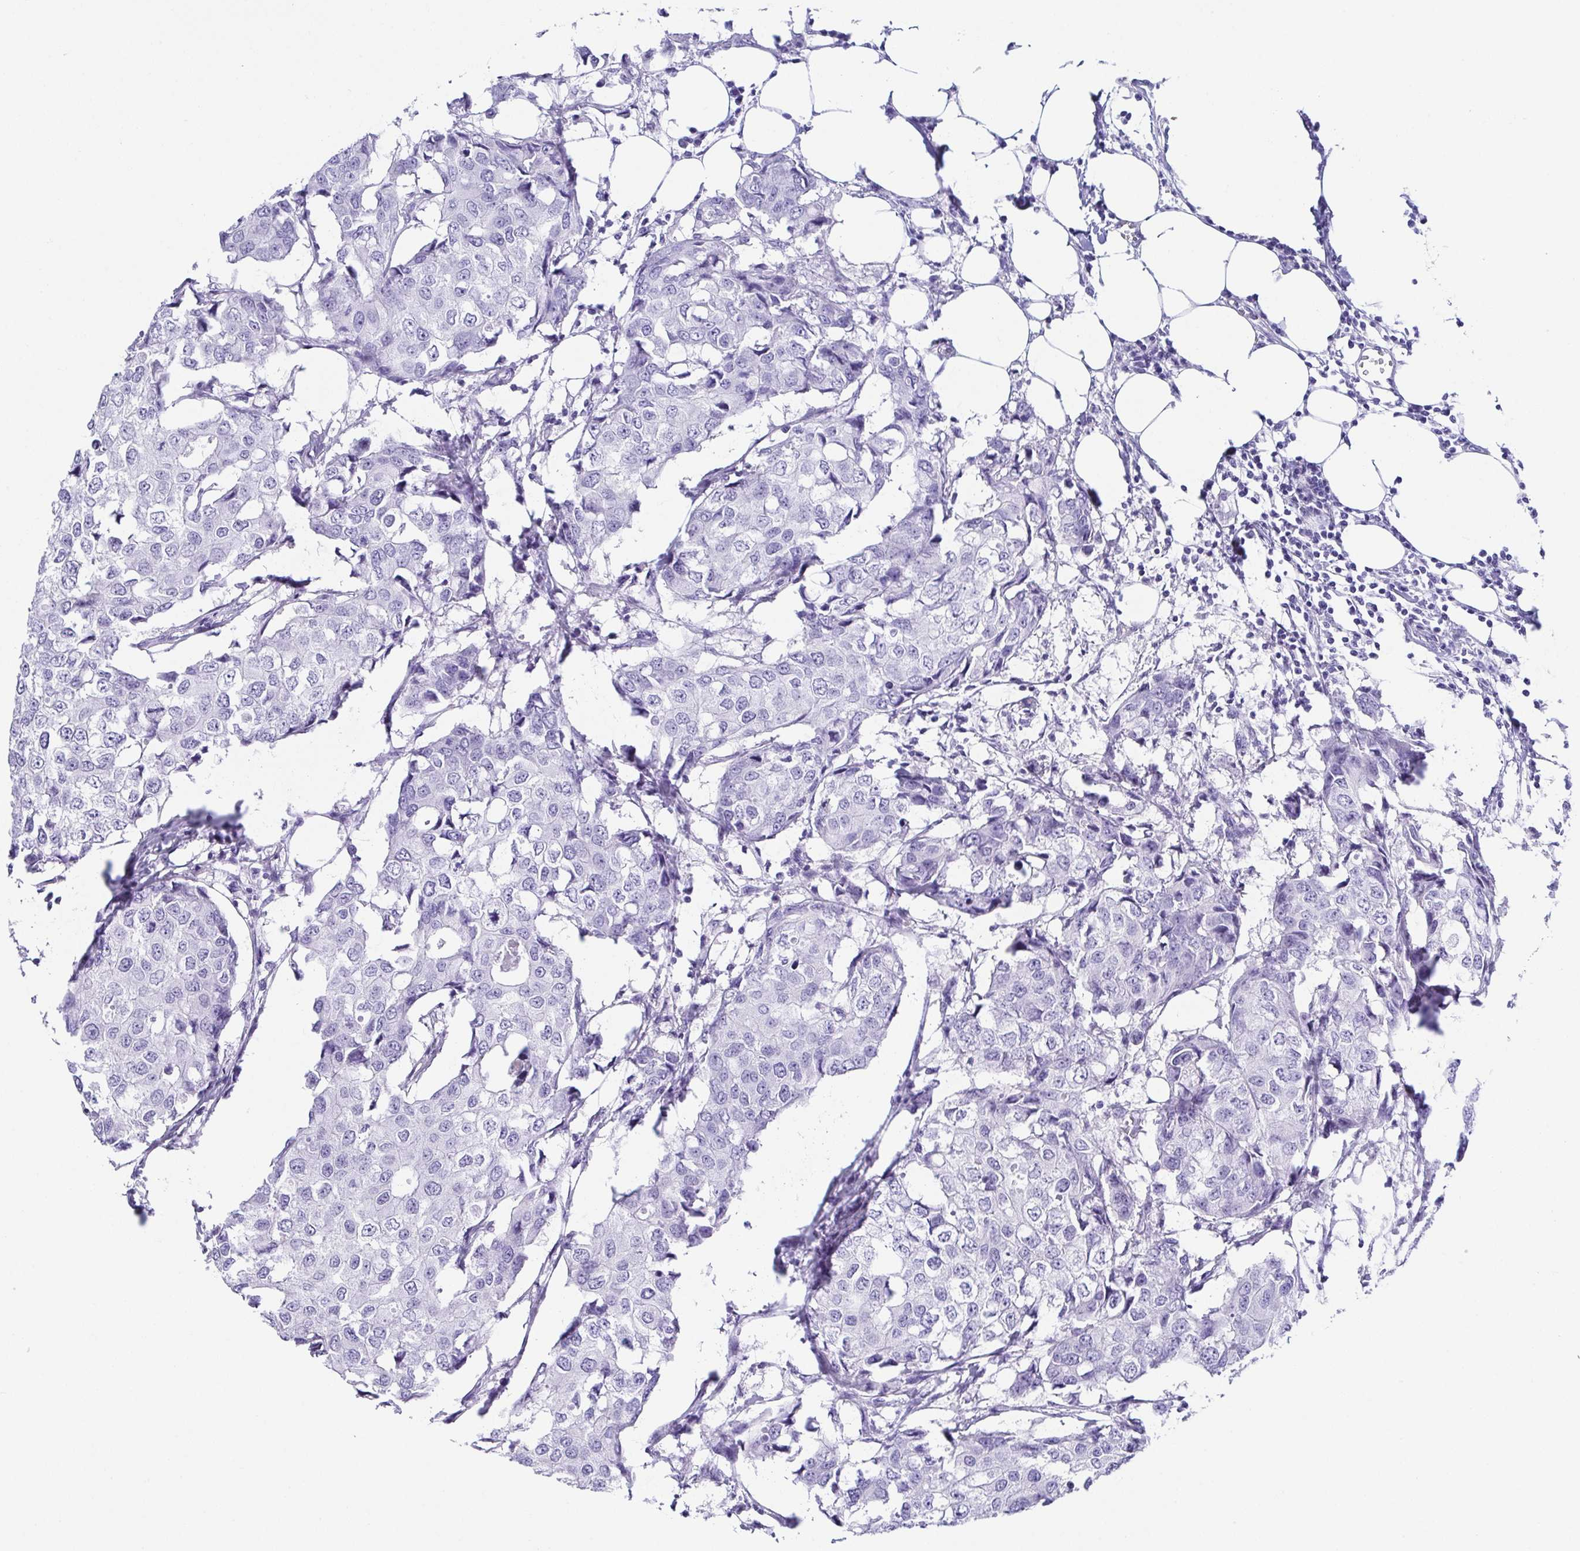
{"staining": {"intensity": "negative", "quantity": "none", "location": "none"}, "tissue": "breast cancer", "cell_type": "Tumor cells", "image_type": "cancer", "snomed": [{"axis": "morphology", "description": "Duct carcinoma"}, {"axis": "topography", "description": "Breast"}], "caption": "High magnification brightfield microscopy of breast cancer (infiltrating ductal carcinoma) stained with DAB (3,3'-diaminobenzidine) (brown) and counterstained with hematoxylin (blue): tumor cells show no significant positivity.", "gene": "CD164L2", "patient": {"sex": "female", "age": 27}}